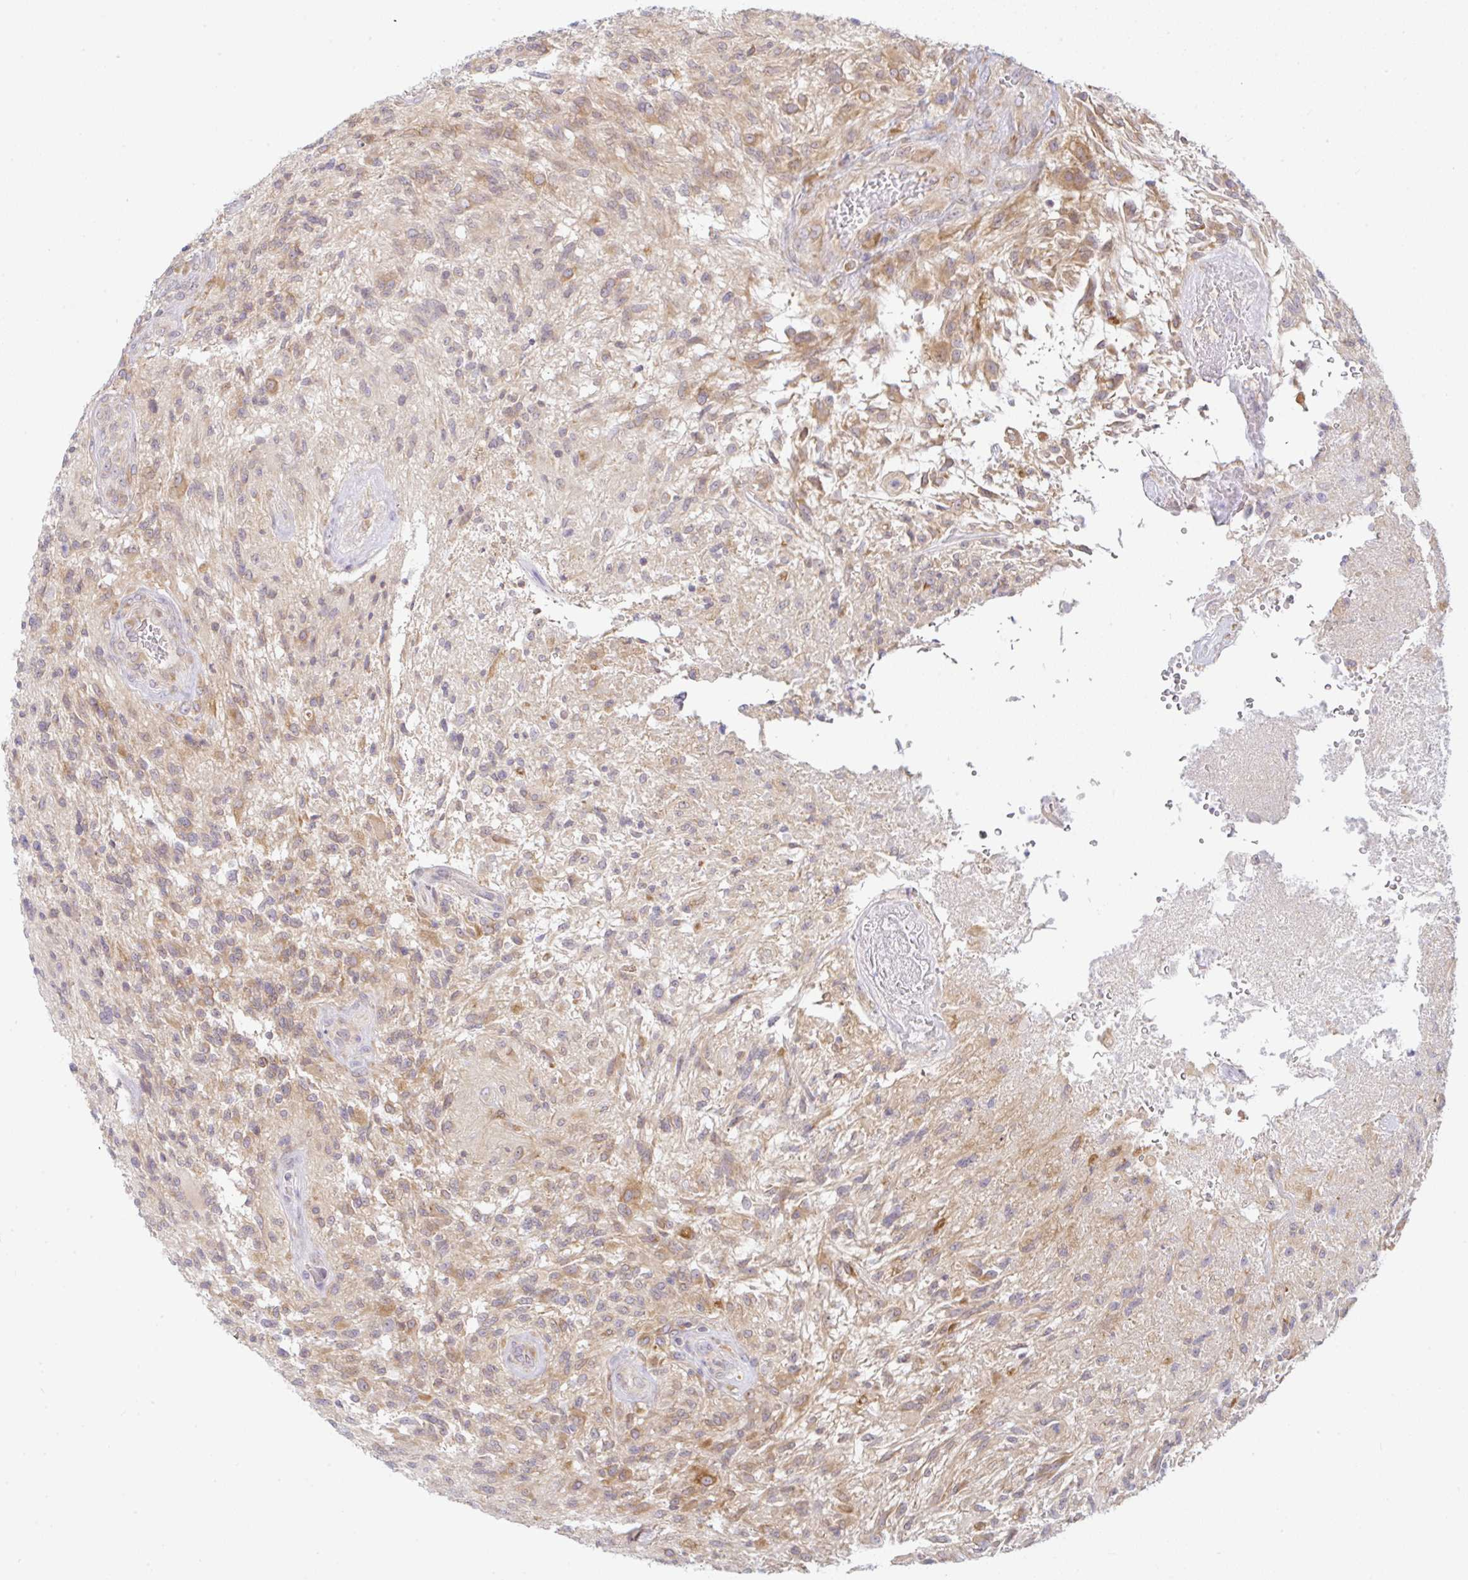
{"staining": {"intensity": "moderate", "quantity": ">75%", "location": "cytoplasmic/membranous"}, "tissue": "glioma", "cell_type": "Tumor cells", "image_type": "cancer", "snomed": [{"axis": "morphology", "description": "Glioma, malignant, High grade"}, {"axis": "topography", "description": "Brain"}], "caption": "Immunohistochemistry (IHC) staining of malignant glioma (high-grade), which shows medium levels of moderate cytoplasmic/membranous staining in approximately >75% of tumor cells indicating moderate cytoplasmic/membranous protein staining. The staining was performed using DAB (3,3'-diaminobenzidine) (brown) for protein detection and nuclei were counterstained in hematoxylin (blue).", "gene": "DERL2", "patient": {"sex": "male", "age": 56}}